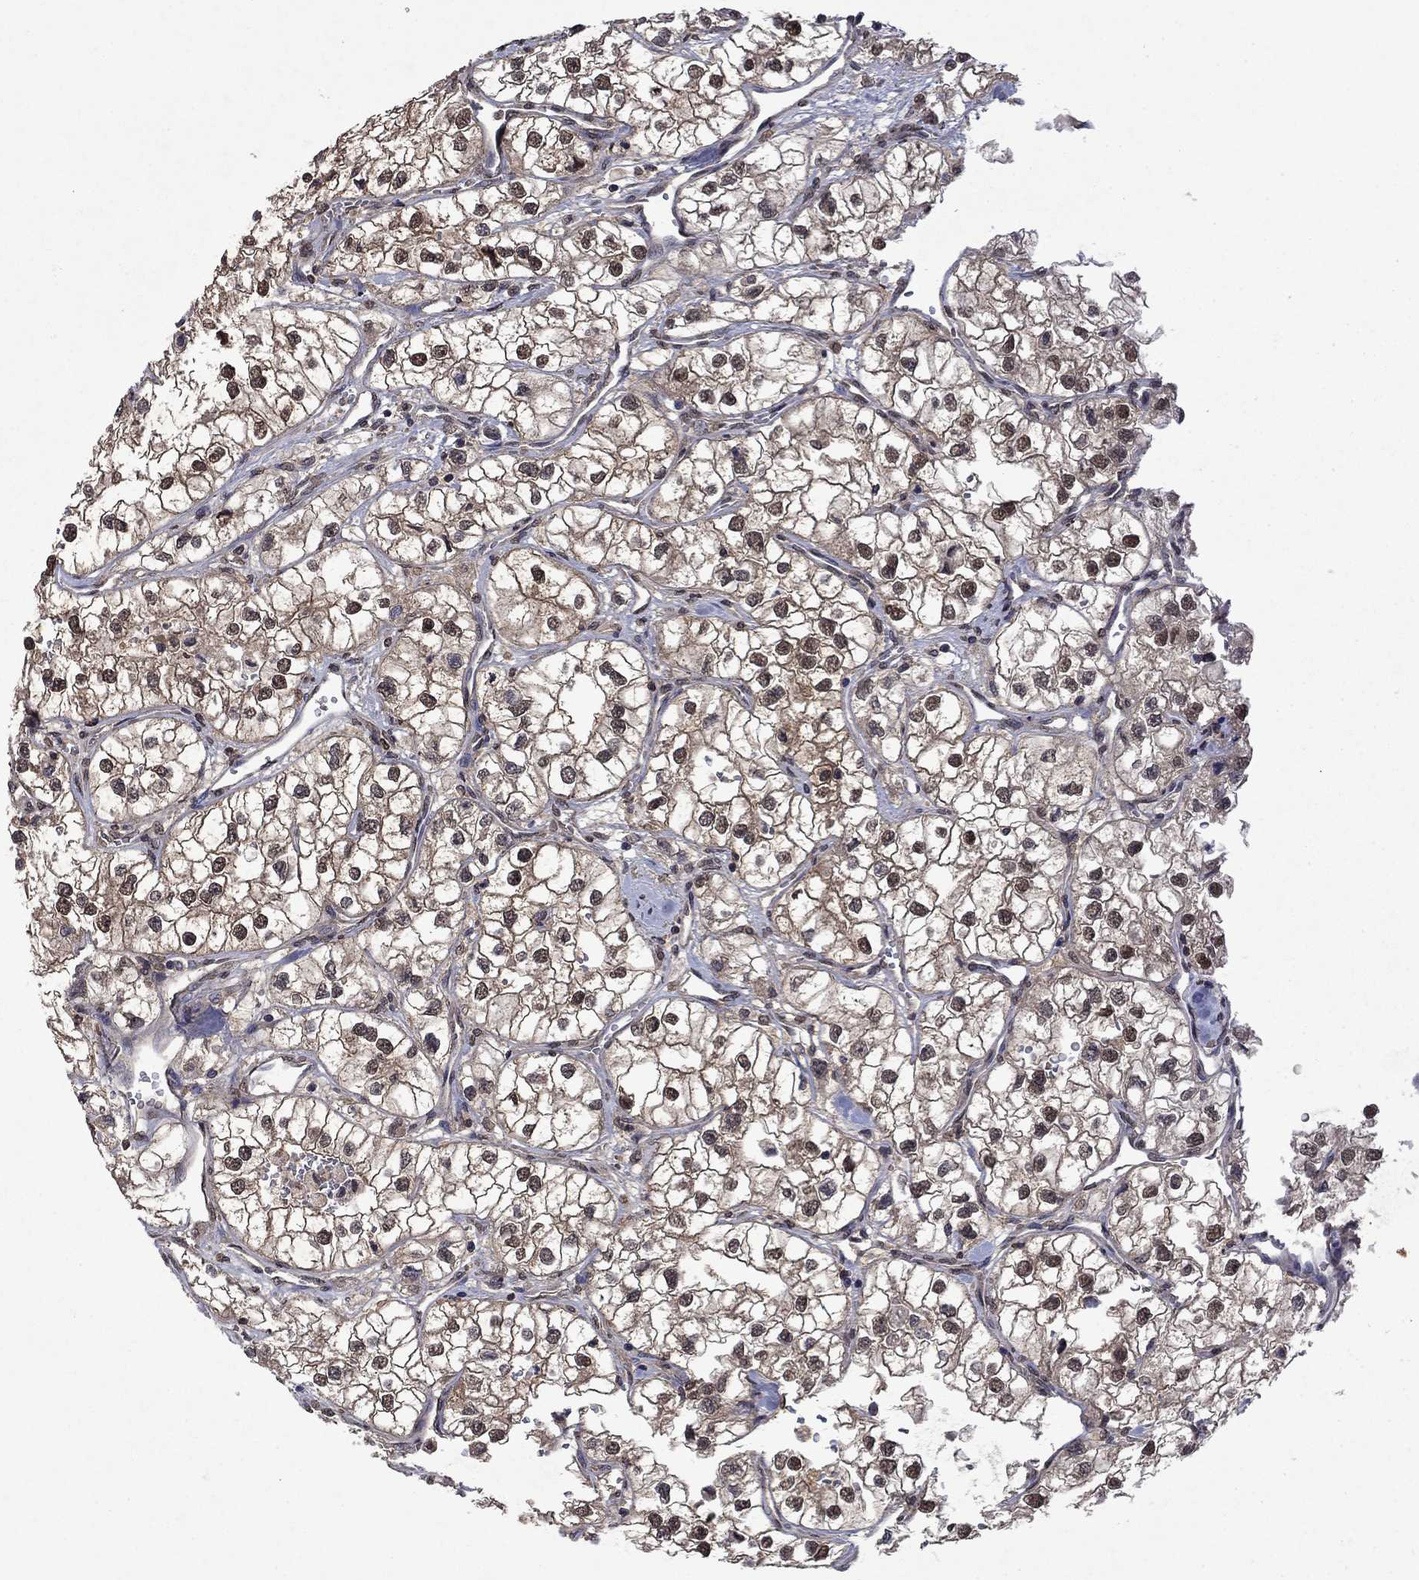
{"staining": {"intensity": "moderate", "quantity": "25%-75%", "location": "cytoplasmic/membranous,nuclear"}, "tissue": "renal cancer", "cell_type": "Tumor cells", "image_type": "cancer", "snomed": [{"axis": "morphology", "description": "Adenocarcinoma, NOS"}, {"axis": "topography", "description": "Kidney"}], "caption": "Protein expression analysis of adenocarcinoma (renal) demonstrates moderate cytoplasmic/membranous and nuclear positivity in approximately 25%-75% of tumor cells.", "gene": "TTC38", "patient": {"sex": "male", "age": 59}}